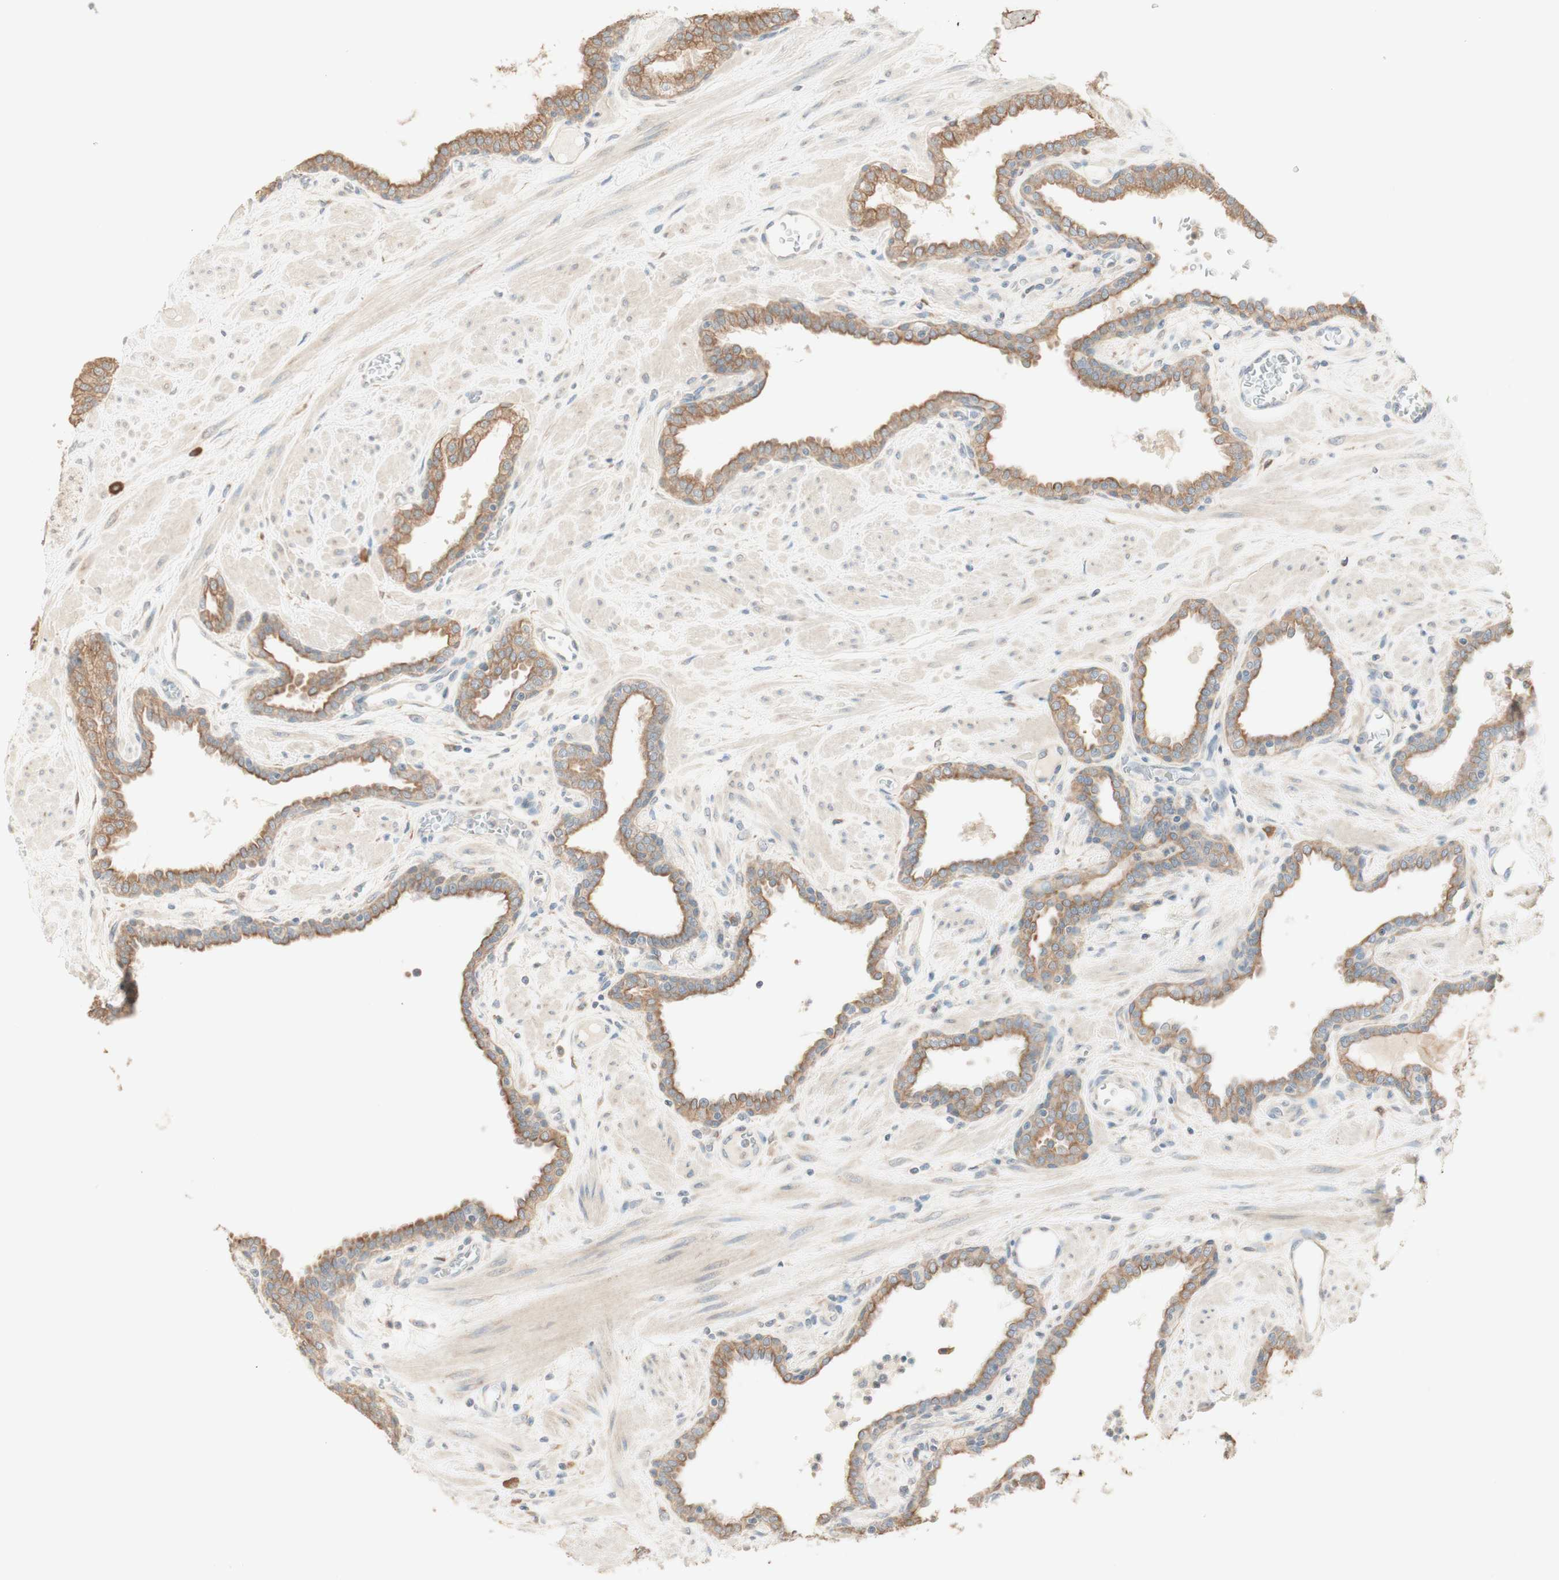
{"staining": {"intensity": "moderate", "quantity": ">75%", "location": "cytoplasmic/membranous"}, "tissue": "prostate", "cell_type": "Glandular cells", "image_type": "normal", "snomed": [{"axis": "morphology", "description": "Normal tissue, NOS"}, {"axis": "topography", "description": "Prostate"}], "caption": "IHC micrograph of benign prostate: human prostate stained using immunohistochemistry displays medium levels of moderate protein expression localized specifically in the cytoplasmic/membranous of glandular cells, appearing as a cytoplasmic/membranous brown color.", "gene": "CLCN2", "patient": {"sex": "male", "age": 51}}